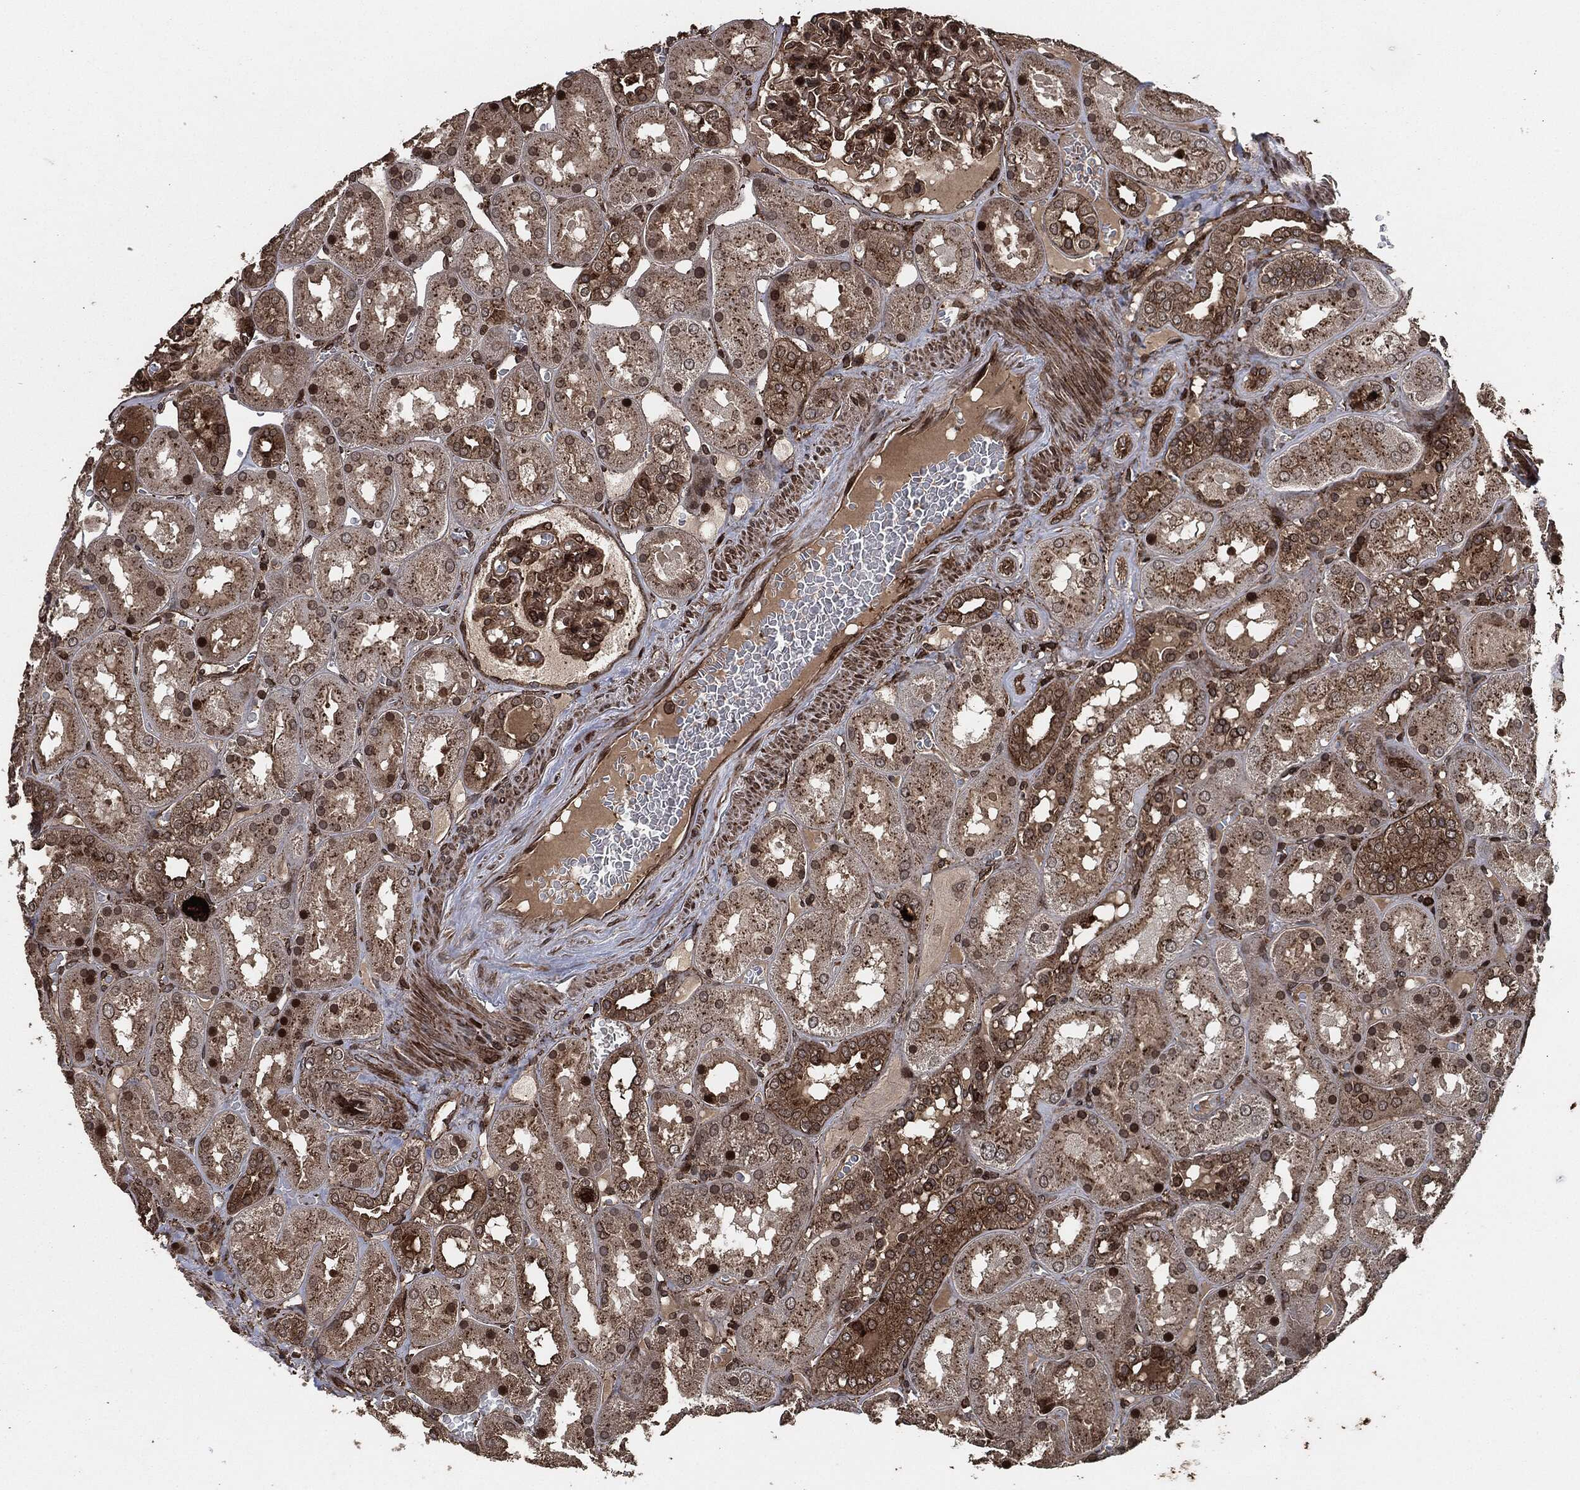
{"staining": {"intensity": "strong", "quantity": ">75%", "location": "cytoplasmic/membranous"}, "tissue": "kidney", "cell_type": "Cells in glomeruli", "image_type": "normal", "snomed": [{"axis": "morphology", "description": "Normal tissue, NOS"}, {"axis": "topography", "description": "Kidney"}], "caption": "High-power microscopy captured an immunohistochemistry micrograph of benign kidney, revealing strong cytoplasmic/membranous positivity in about >75% of cells in glomeruli. The protein is stained brown, and the nuclei are stained in blue (DAB IHC with brightfield microscopy, high magnification).", "gene": "IFIT1", "patient": {"sex": "male", "age": 73}}